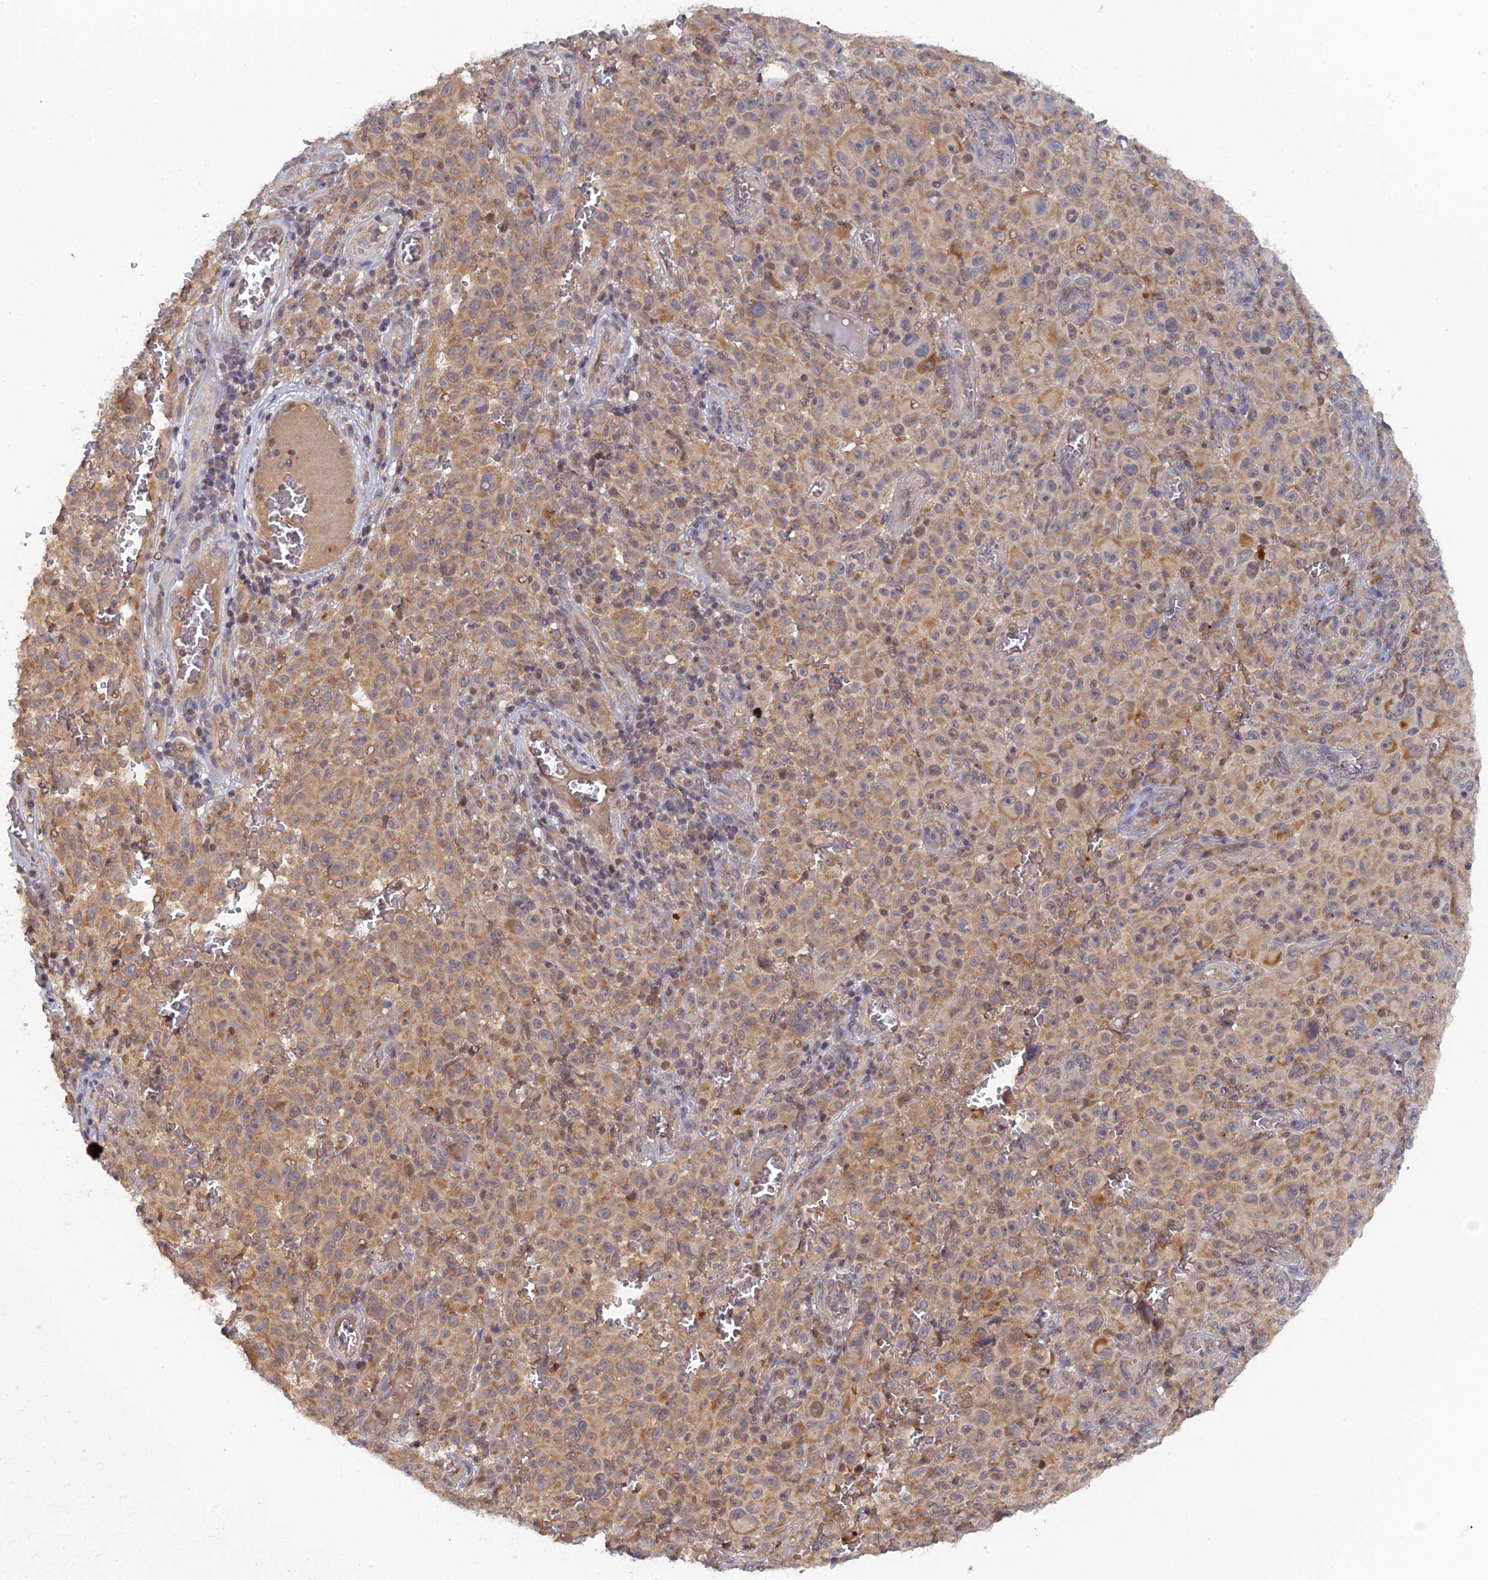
{"staining": {"intensity": "moderate", "quantity": ">75%", "location": "cytoplasmic/membranous"}, "tissue": "melanoma", "cell_type": "Tumor cells", "image_type": "cancer", "snomed": [{"axis": "morphology", "description": "Malignant melanoma, NOS"}, {"axis": "topography", "description": "Skin"}], "caption": "This is an image of immunohistochemistry staining of melanoma, which shows moderate staining in the cytoplasmic/membranous of tumor cells.", "gene": "MIGA2", "patient": {"sex": "female", "age": 82}}